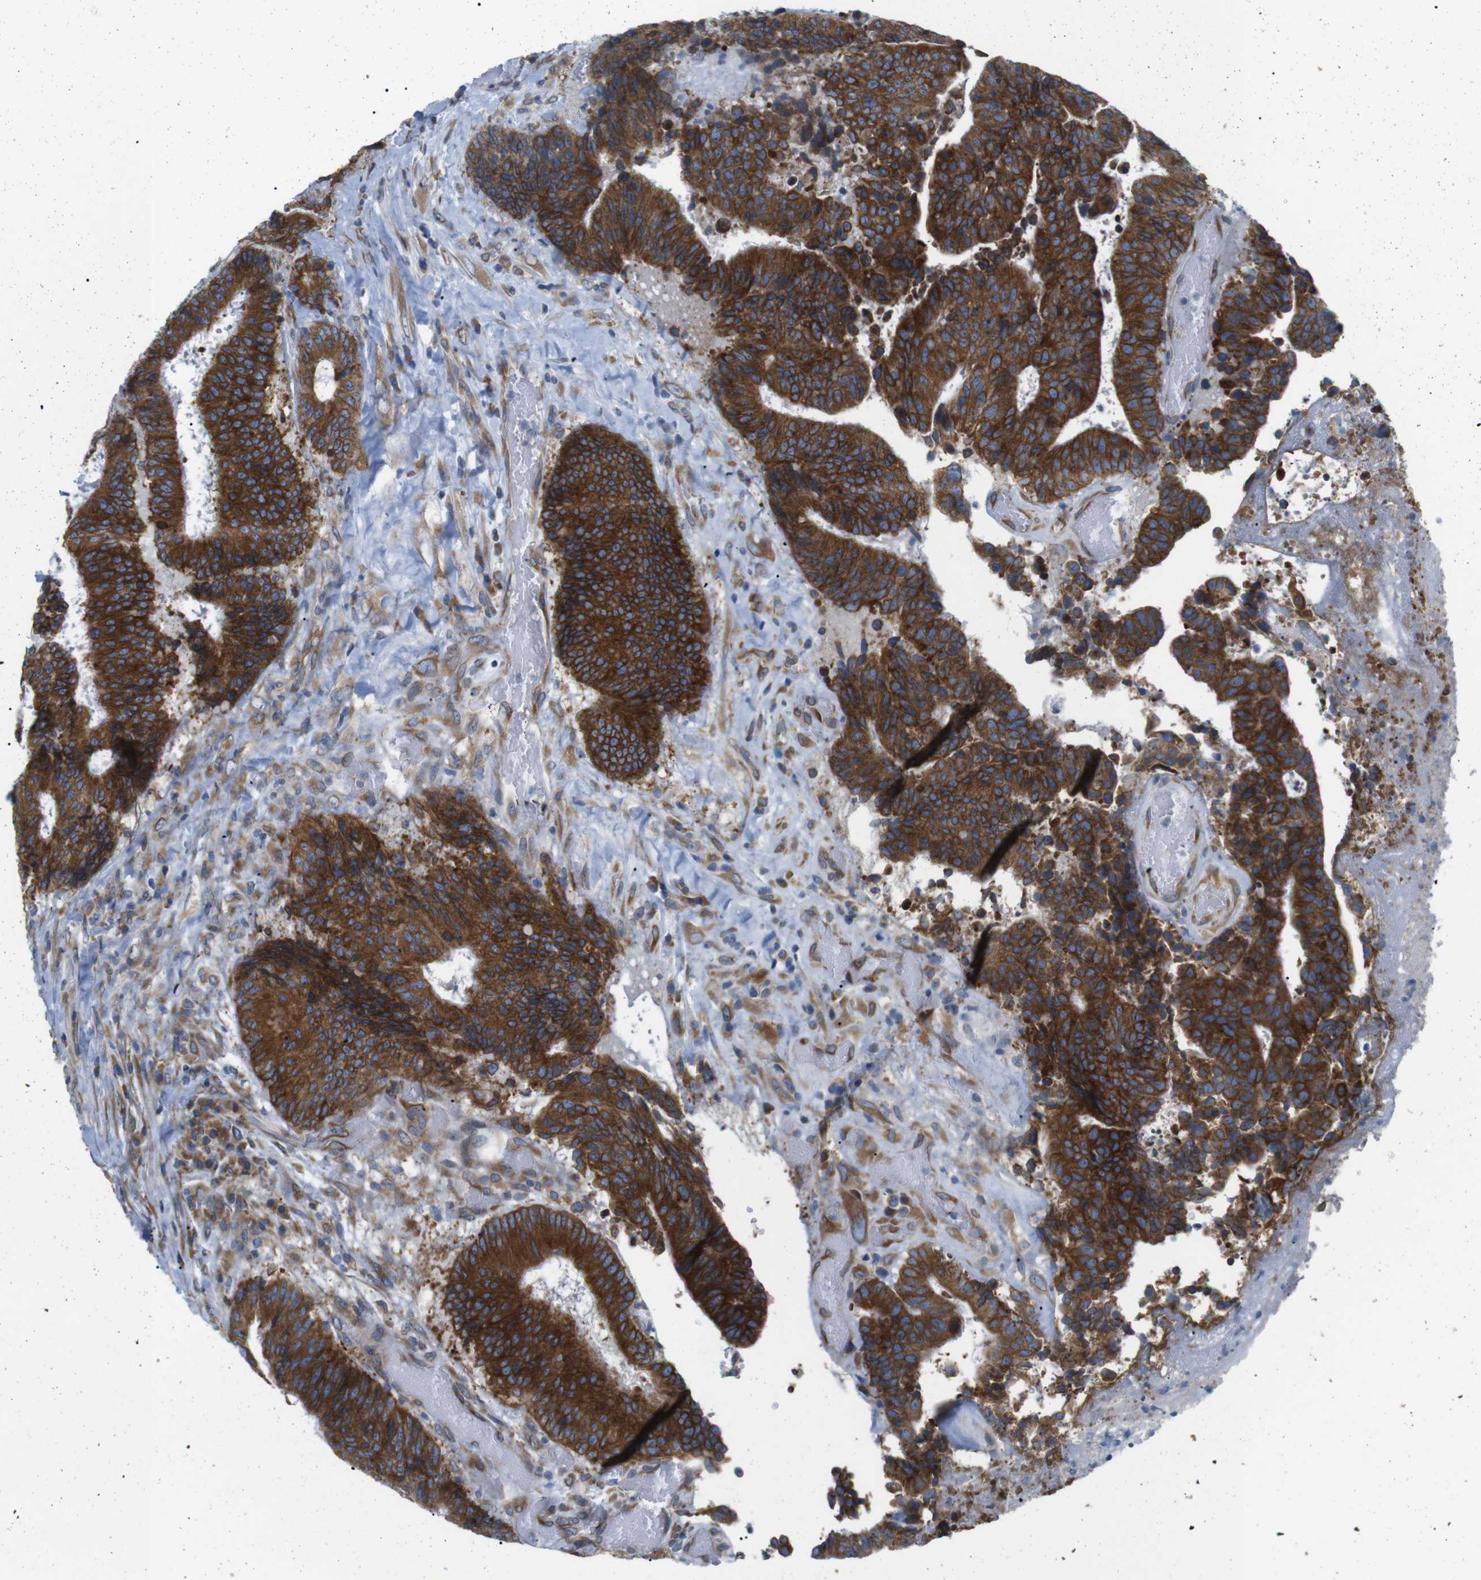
{"staining": {"intensity": "strong", "quantity": ">75%", "location": "cytoplasmic/membranous"}, "tissue": "colorectal cancer", "cell_type": "Tumor cells", "image_type": "cancer", "snomed": [{"axis": "morphology", "description": "Adenocarcinoma, NOS"}, {"axis": "topography", "description": "Rectum"}], "caption": "Protein expression by immunohistochemistry exhibits strong cytoplasmic/membranous staining in approximately >75% of tumor cells in colorectal cancer.", "gene": "HACD3", "patient": {"sex": "male", "age": 72}}